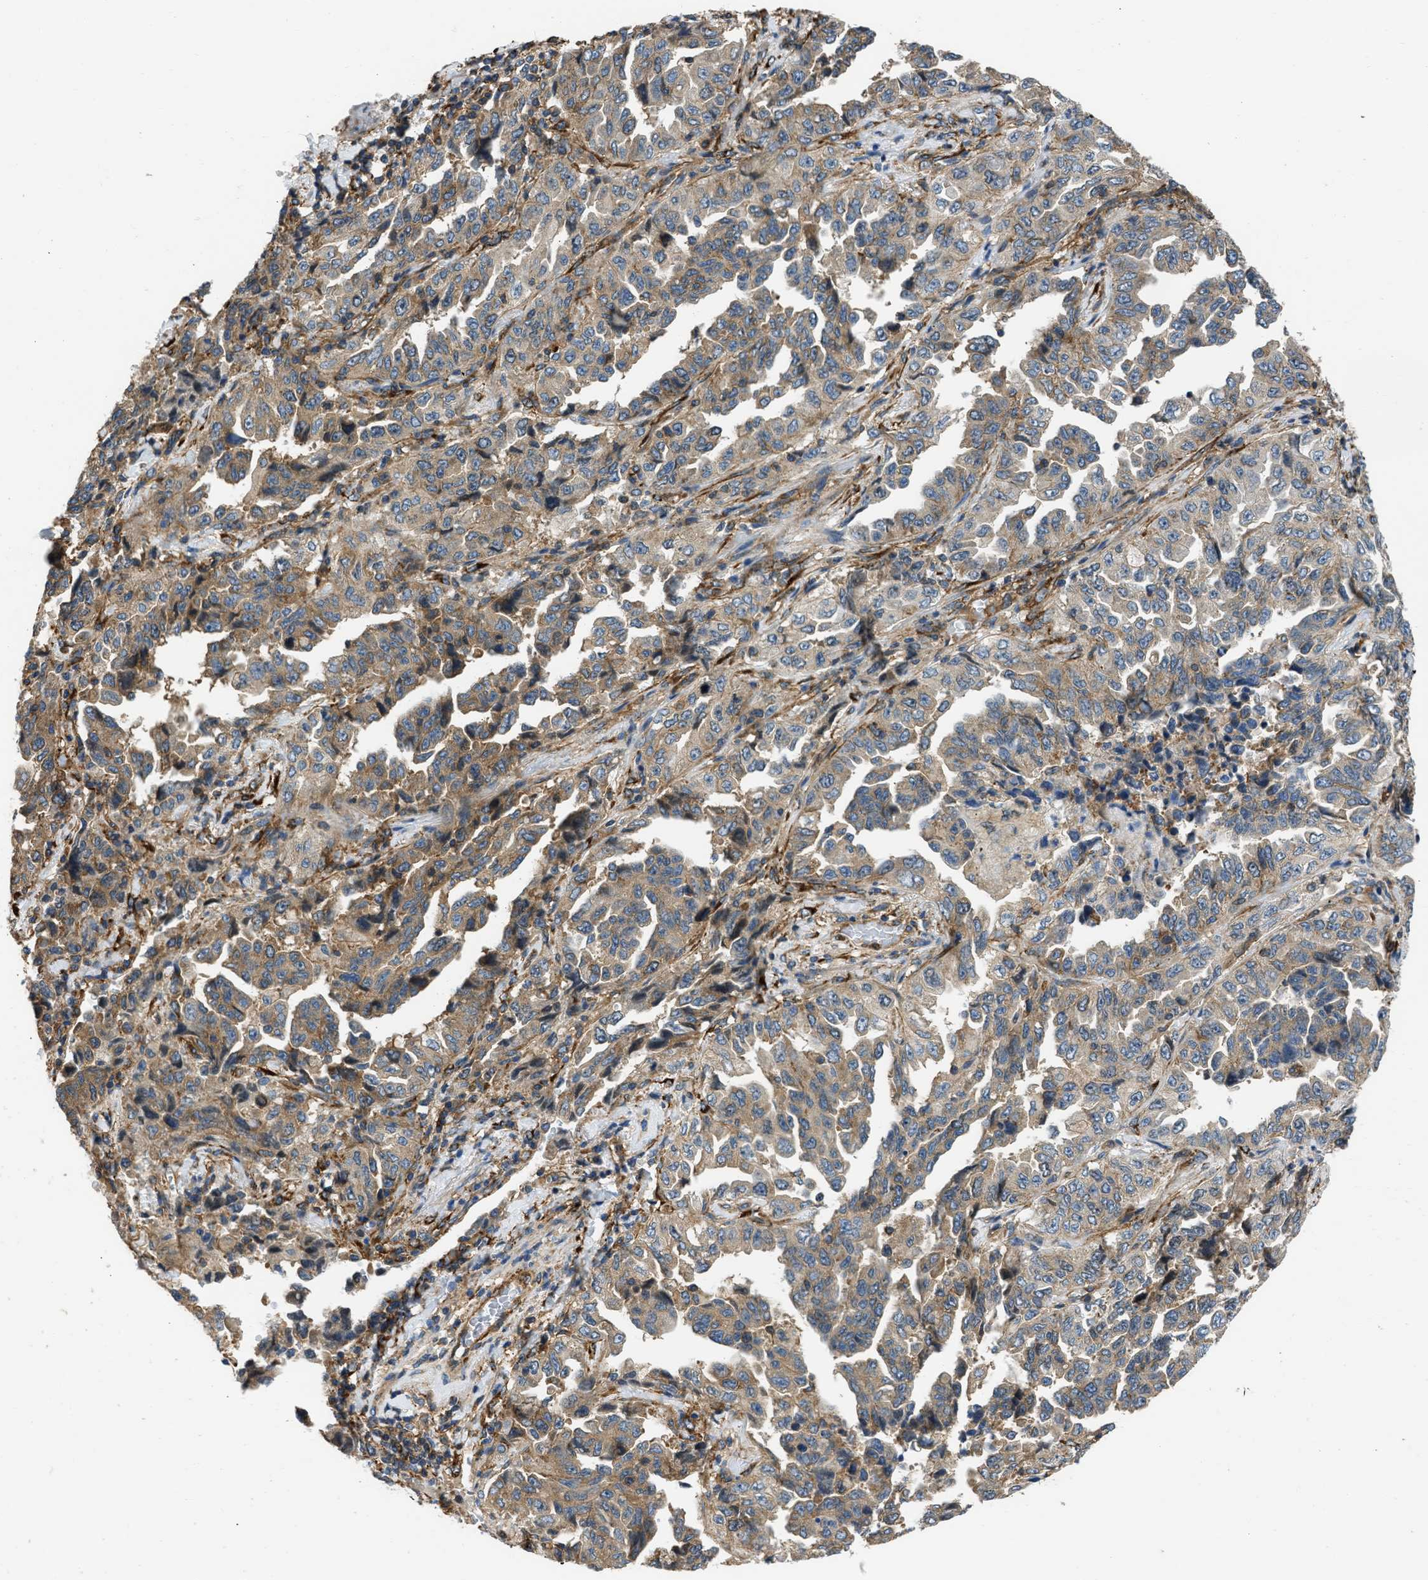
{"staining": {"intensity": "weak", "quantity": ">75%", "location": "cytoplasmic/membranous"}, "tissue": "lung cancer", "cell_type": "Tumor cells", "image_type": "cancer", "snomed": [{"axis": "morphology", "description": "Adenocarcinoma, NOS"}, {"axis": "topography", "description": "Lung"}], "caption": "A low amount of weak cytoplasmic/membranous expression is appreciated in approximately >75% of tumor cells in lung cancer (adenocarcinoma) tissue. The protein of interest is stained brown, and the nuclei are stained in blue (DAB IHC with brightfield microscopy, high magnification).", "gene": "SEPTIN2", "patient": {"sex": "female", "age": 51}}